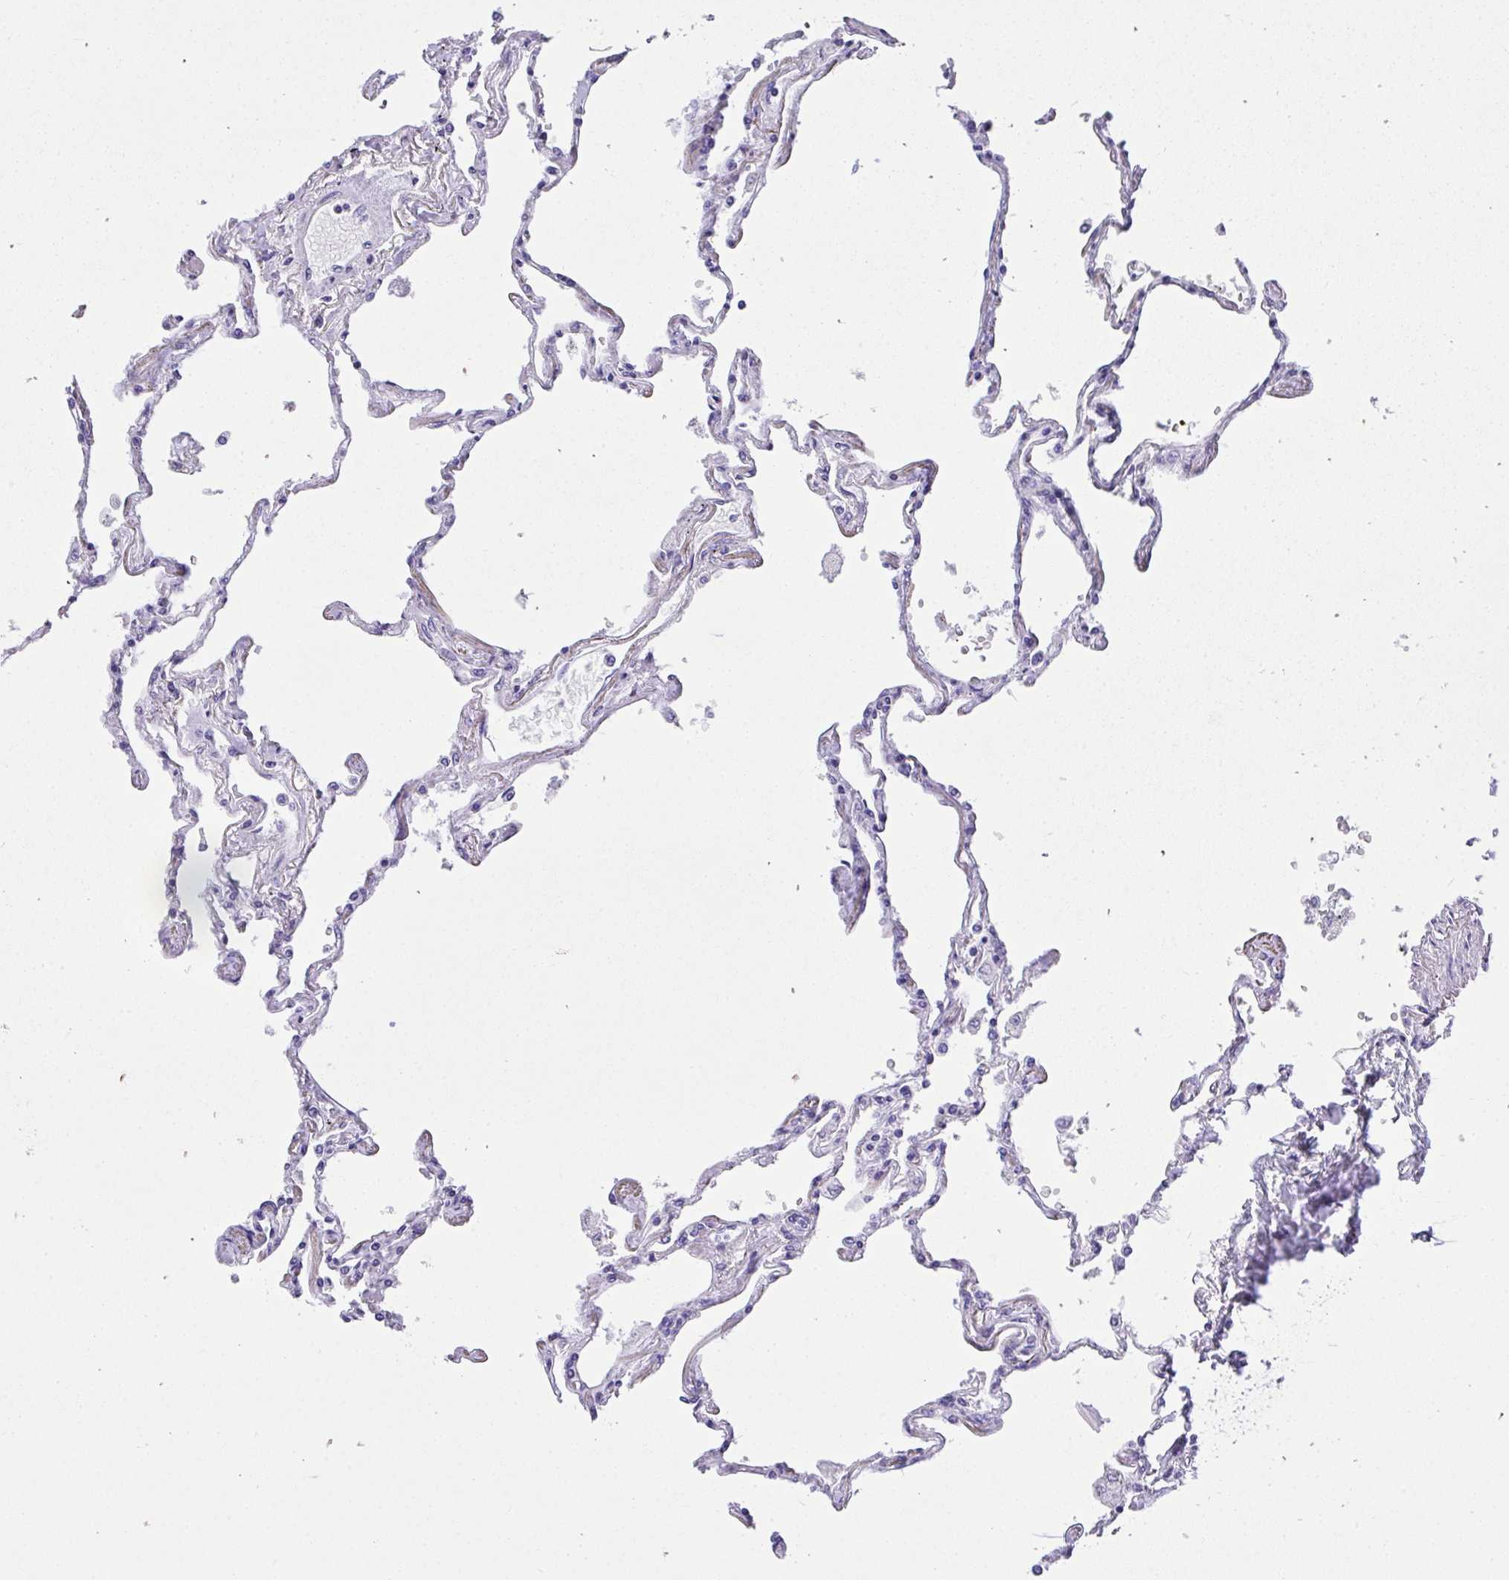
{"staining": {"intensity": "negative", "quantity": "none", "location": "none"}, "tissue": "lung", "cell_type": "Alveolar cells", "image_type": "normal", "snomed": [{"axis": "morphology", "description": "Normal tissue, NOS"}, {"axis": "topography", "description": "Lung"}], "caption": "Immunohistochemistry (IHC) photomicrograph of benign lung: lung stained with DAB shows no significant protein positivity in alveolar cells.", "gene": "AVIL", "patient": {"sex": "female", "age": 67}}